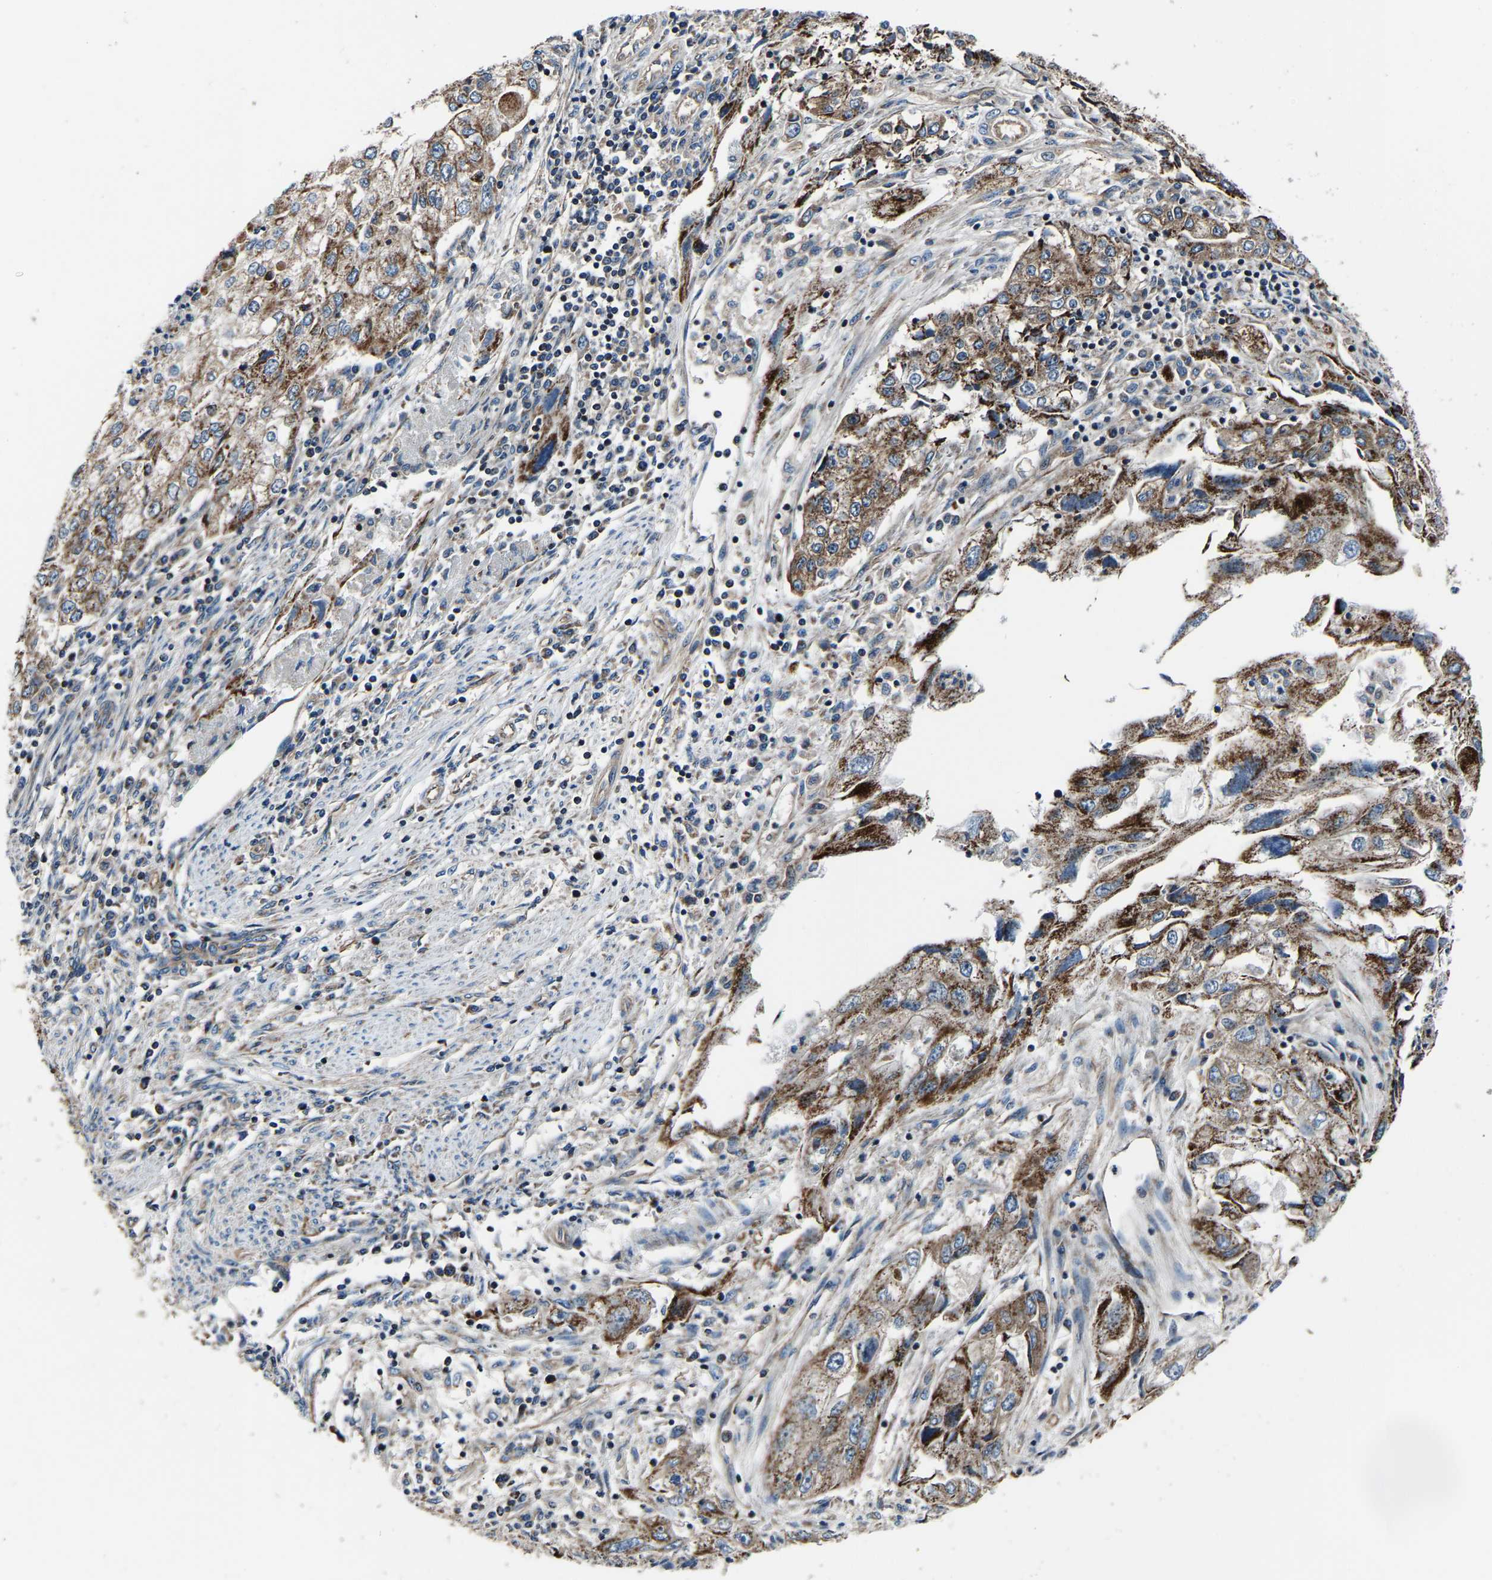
{"staining": {"intensity": "moderate", "quantity": ">75%", "location": "cytoplasmic/membranous"}, "tissue": "endometrial cancer", "cell_type": "Tumor cells", "image_type": "cancer", "snomed": [{"axis": "morphology", "description": "Adenocarcinoma, NOS"}, {"axis": "topography", "description": "Endometrium"}], "caption": "Protein expression analysis of endometrial adenocarcinoma demonstrates moderate cytoplasmic/membranous staining in about >75% of tumor cells.", "gene": "GGCT", "patient": {"sex": "female", "age": 49}}